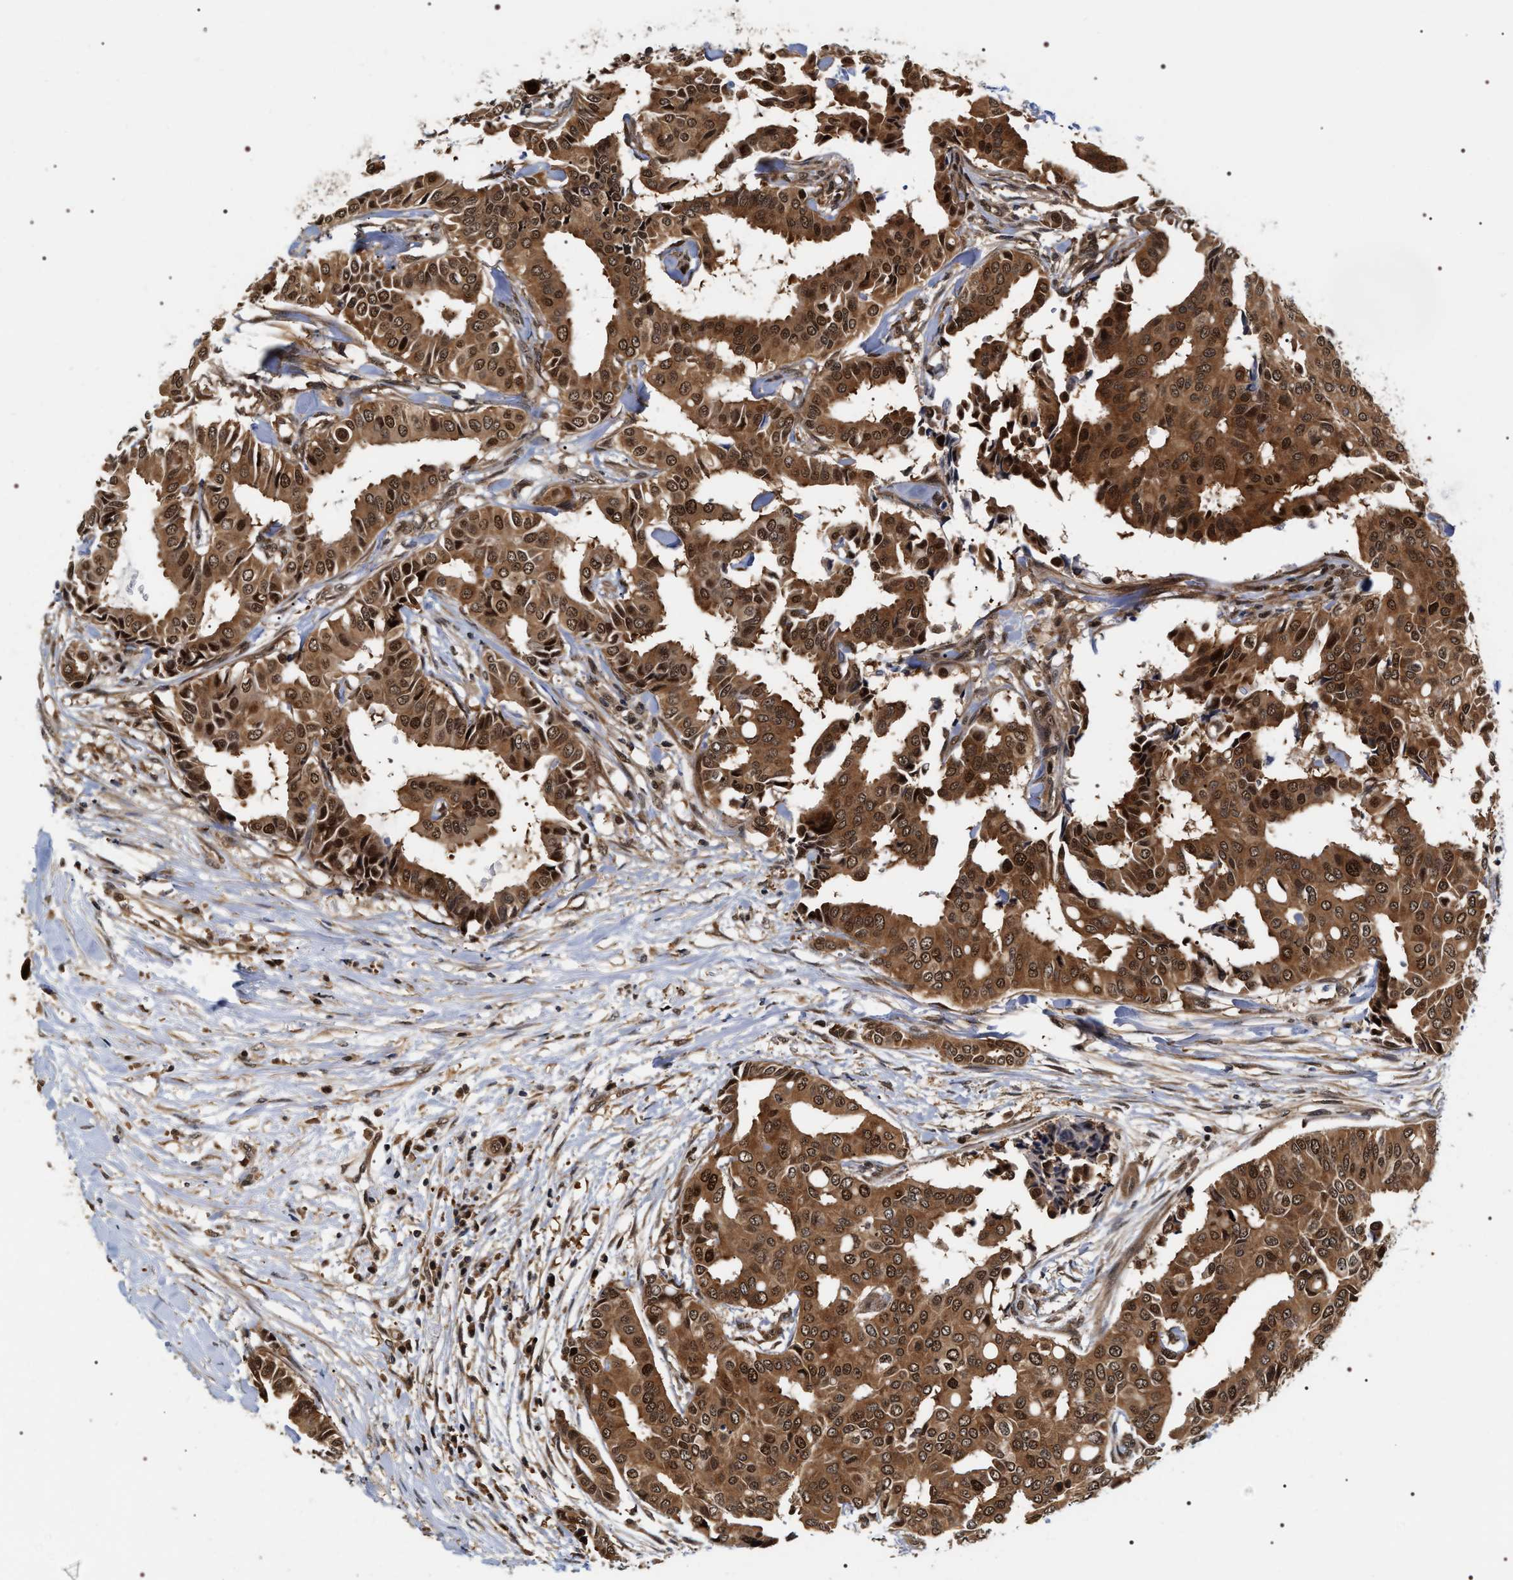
{"staining": {"intensity": "strong", "quantity": ">75%", "location": "cytoplasmic/membranous,nuclear"}, "tissue": "head and neck cancer", "cell_type": "Tumor cells", "image_type": "cancer", "snomed": [{"axis": "morphology", "description": "Adenocarcinoma, NOS"}, {"axis": "topography", "description": "Salivary gland"}, {"axis": "topography", "description": "Head-Neck"}], "caption": "Head and neck cancer tissue reveals strong cytoplasmic/membranous and nuclear expression in approximately >75% of tumor cells, visualized by immunohistochemistry.", "gene": "BAG6", "patient": {"sex": "female", "age": 59}}